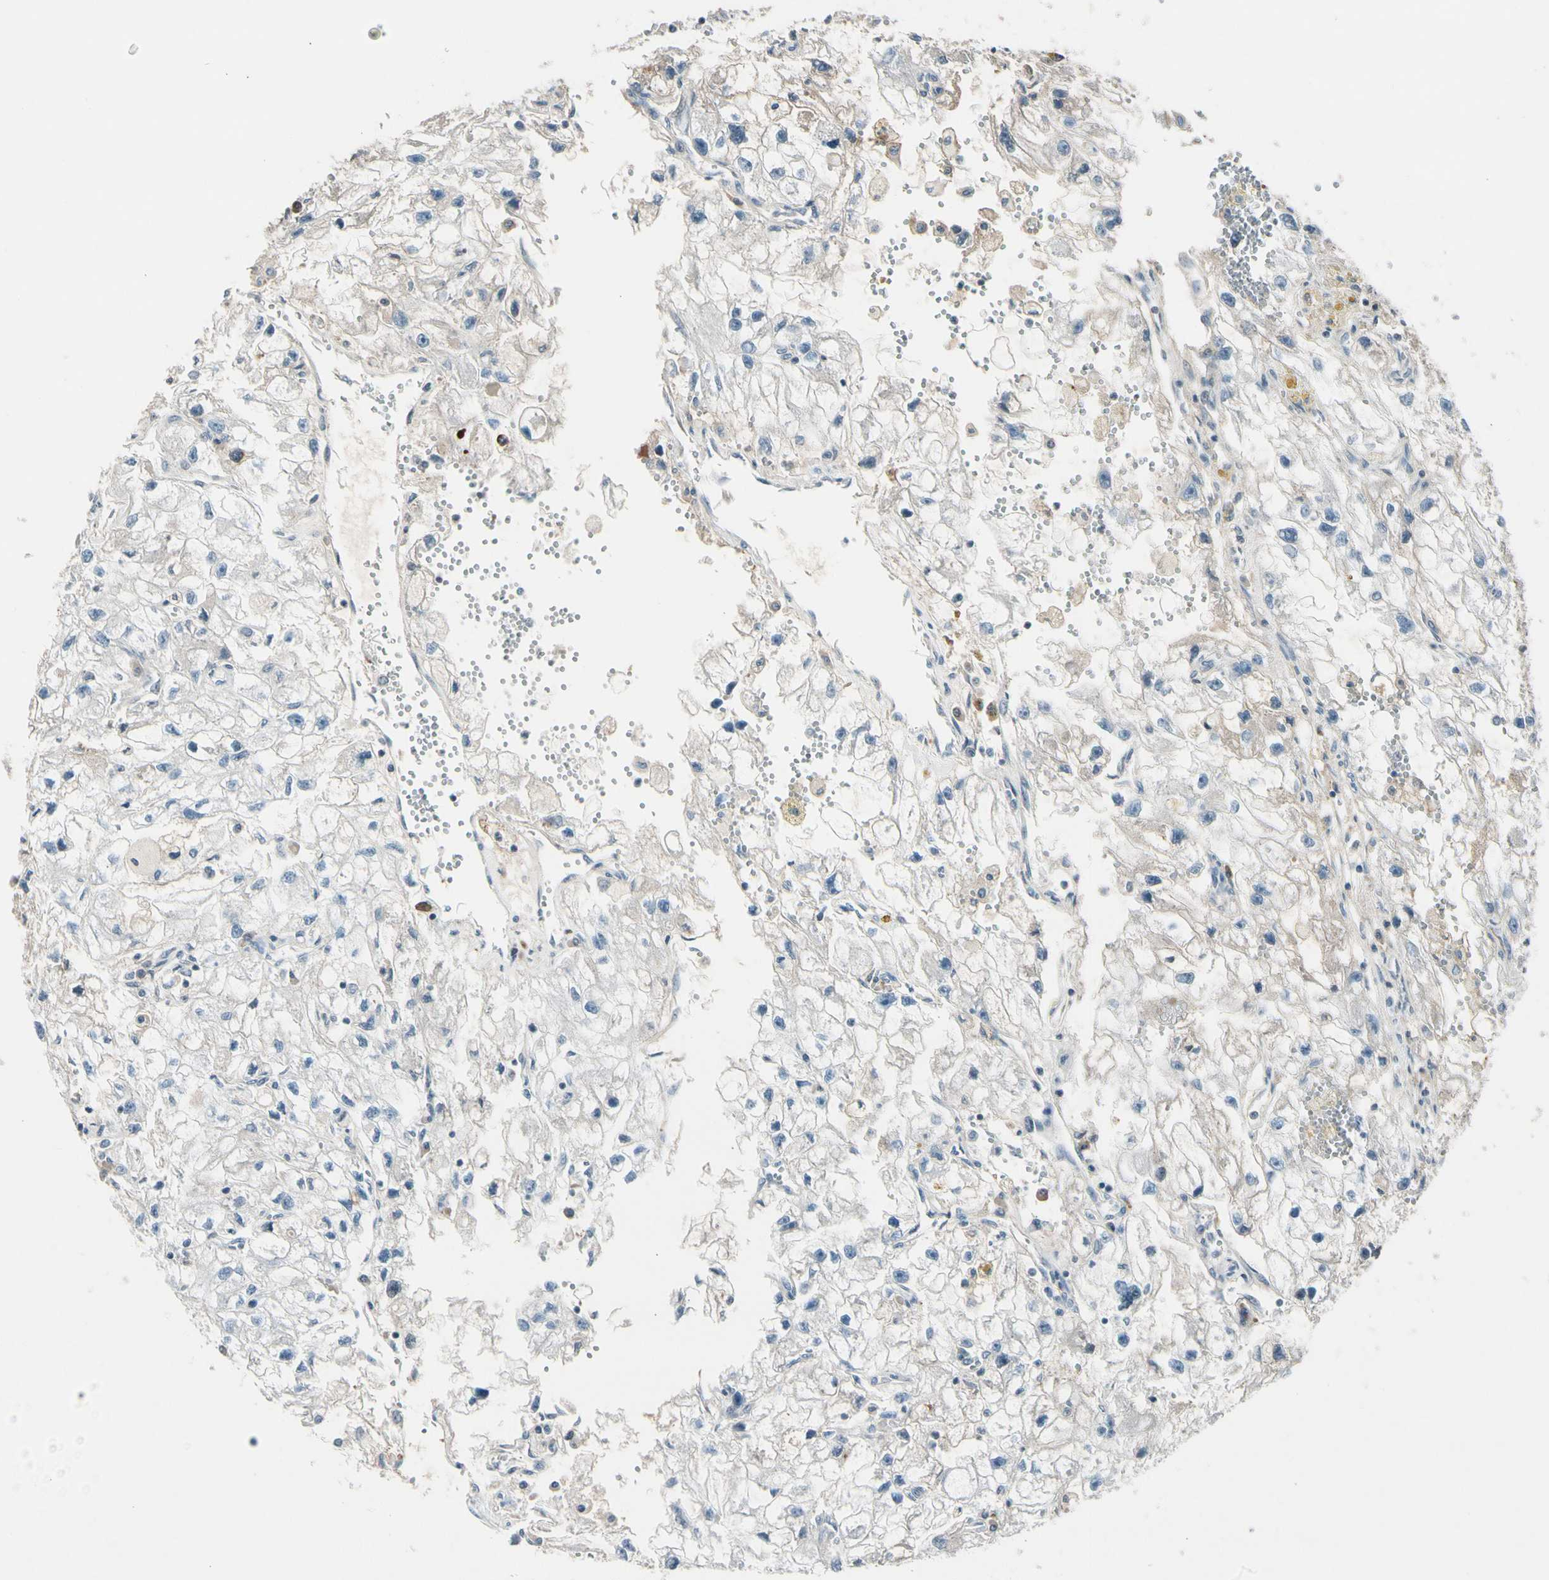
{"staining": {"intensity": "negative", "quantity": "none", "location": "none"}, "tissue": "renal cancer", "cell_type": "Tumor cells", "image_type": "cancer", "snomed": [{"axis": "morphology", "description": "Adenocarcinoma, NOS"}, {"axis": "topography", "description": "Kidney"}], "caption": "The immunohistochemistry image has no significant expression in tumor cells of adenocarcinoma (renal) tissue.", "gene": "PDPN", "patient": {"sex": "female", "age": 70}}